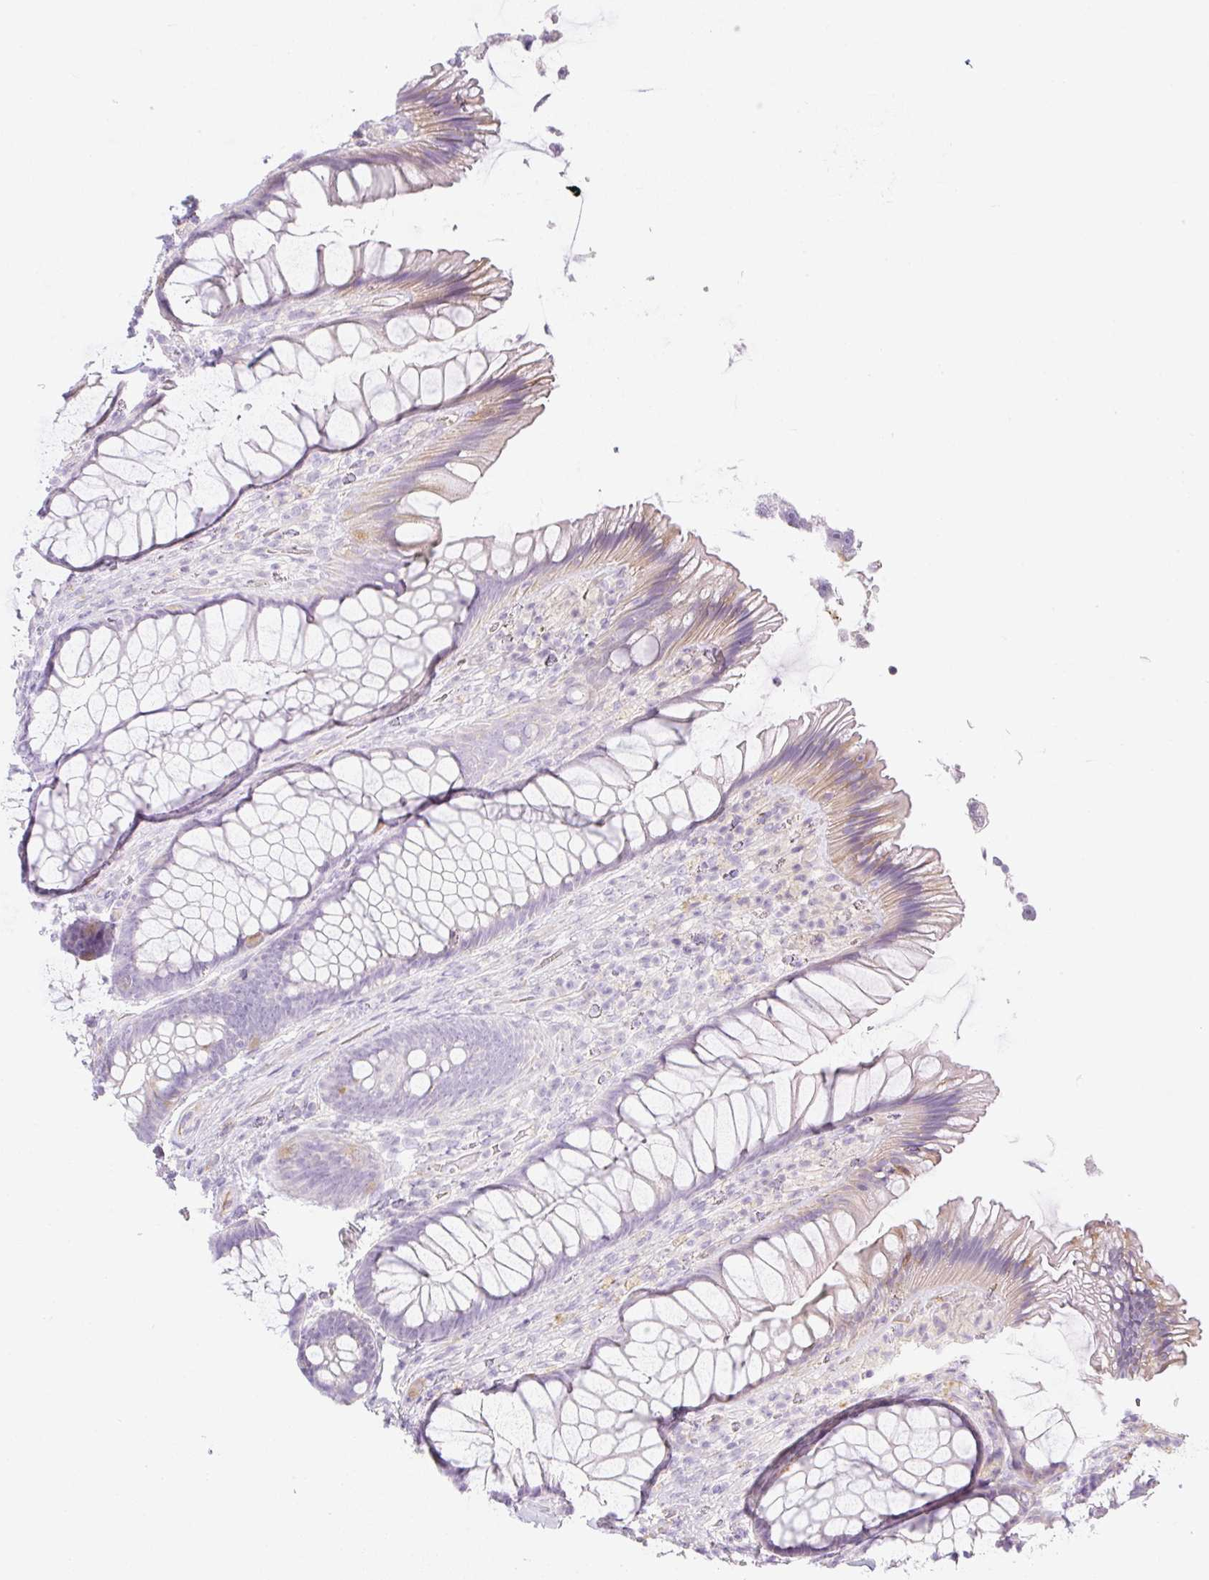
{"staining": {"intensity": "moderate", "quantity": "<25%", "location": "cytoplasmic/membranous"}, "tissue": "rectum", "cell_type": "Glandular cells", "image_type": "normal", "snomed": [{"axis": "morphology", "description": "Normal tissue, NOS"}, {"axis": "topography", "description": "Rectum"}], "caption": "A photomicrograph showing moderate cytoplasmic/membranous staining in about <25% of glandular cells in unremarkable rectum, as visualized by brown immunohistochemical staining.", "gene": "MIA2", "patient": {"sex": "male", "age": 53}}